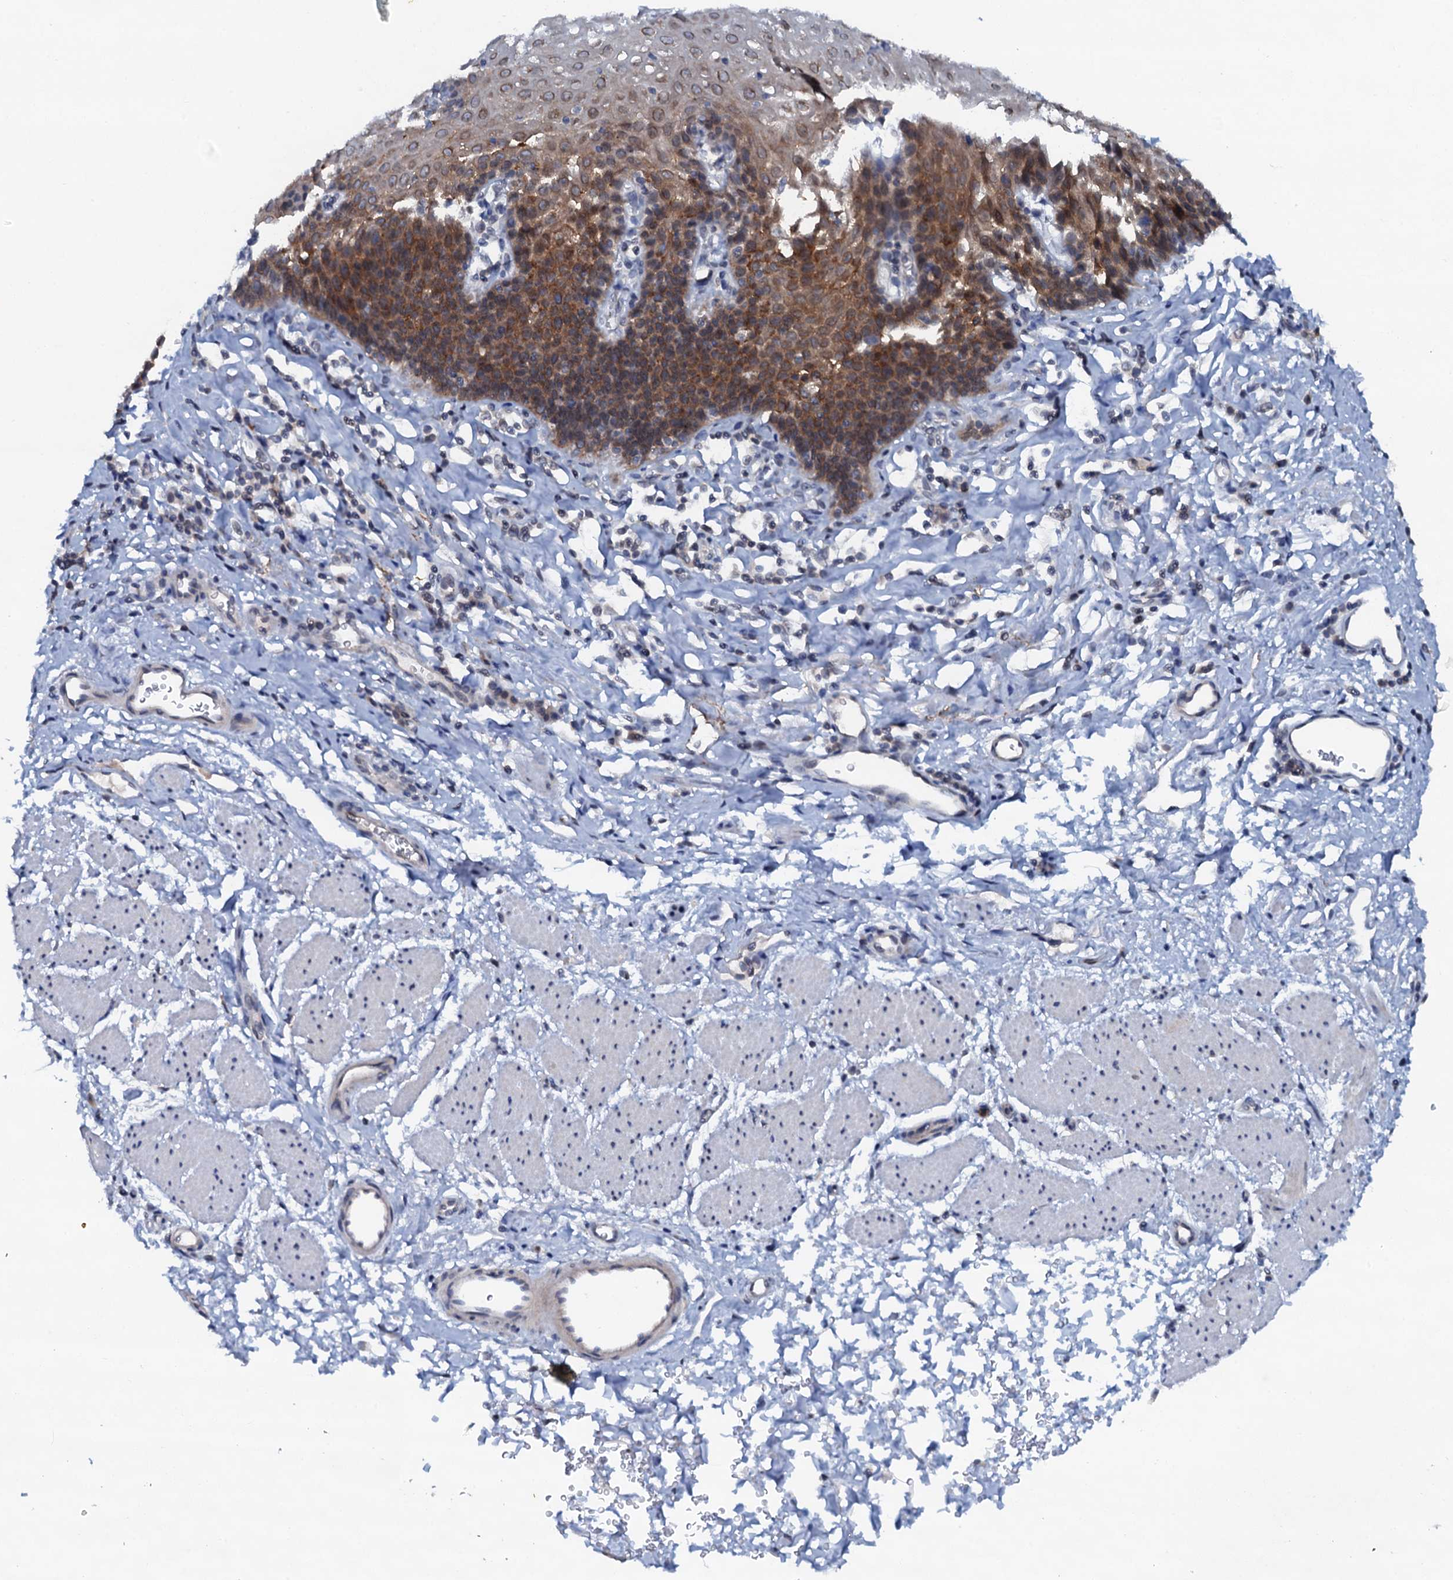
{"staining": {"intensity": "strong", "quantity": "25%-75%", "location": "cytoplasmic/membranous"}, "tissue": "esophagus", "cell_type": "Squamous epithelial cells", "image_type": "normal", "snomed": [{"axis": "morphology", "description": "Normal tissue, NOS"}, {"axis": "topography", "description": "Esophagus"}], "caption": "Squamous epithelial cells display strong cytoplasmic/membranous expression in about 25%-75% of cells in benign esophagus. Nuclei are stained in blue.", "gene": "SNTA1", "patient": {"sex": "female", "age": 61}}